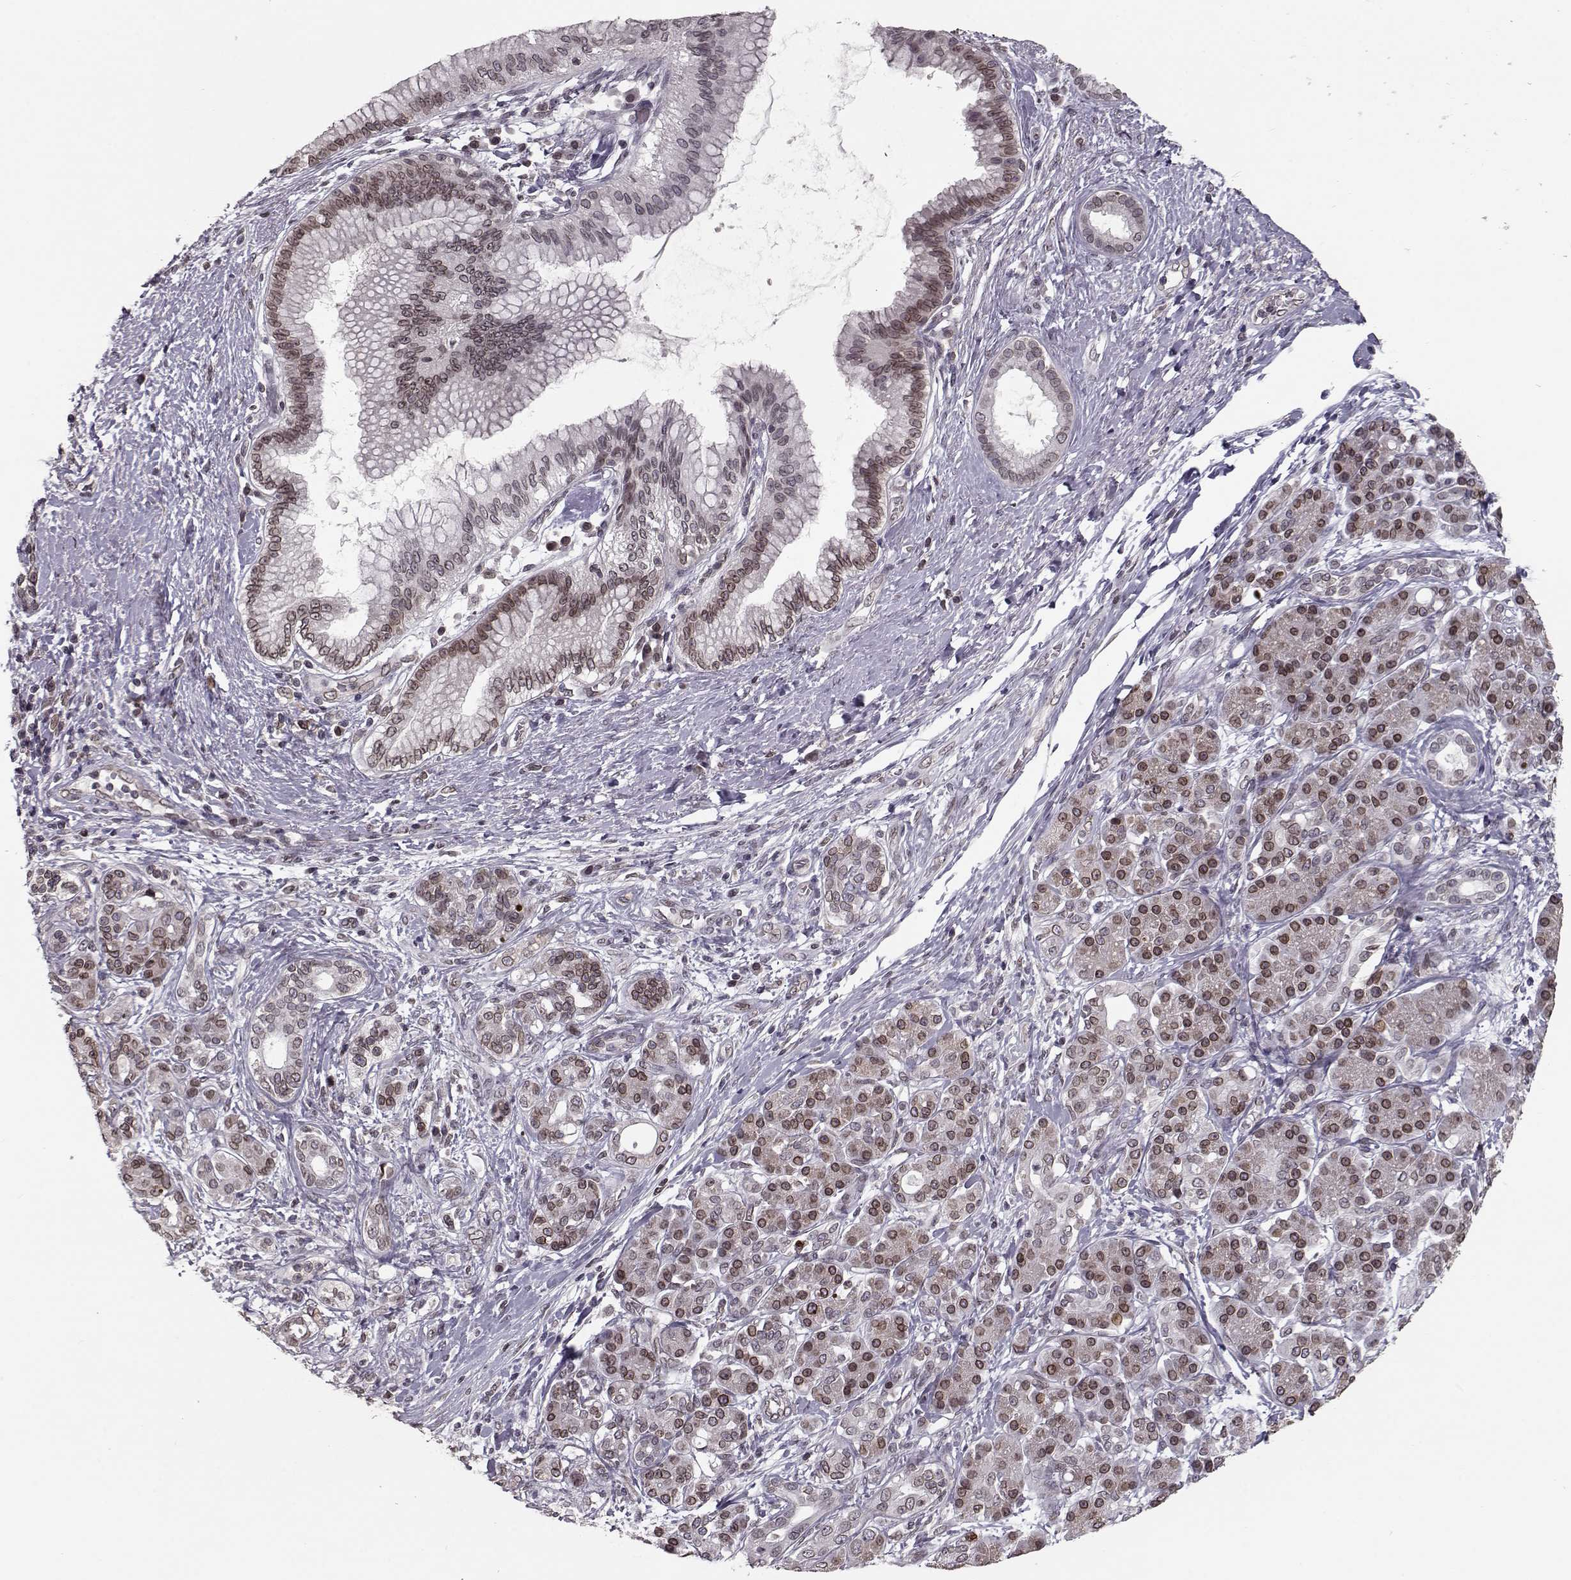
{"staining": {"intensity": "weak", "quantity": ">75%", "location": "cytoplasmic/membranous,nuclear"}, "tissue": "pancreatic cancer", "cell_type": "Tumor cells", "image_type": "cancer", "snomed": [{"axis": "morphology", "description": "Adenocarcinoma, NOS"}, {"axis": "topography", "description": "Pancreas"}], "caption": "This image exhibits immunohistochemistry staining of adenocarcinoma (pancreatic), with low weak cytoplasmic/membranous and nuclear expression in about >75% of tumor cells.", "gene": "NUP37", "patient": {"sex": "female", "age": 73}}